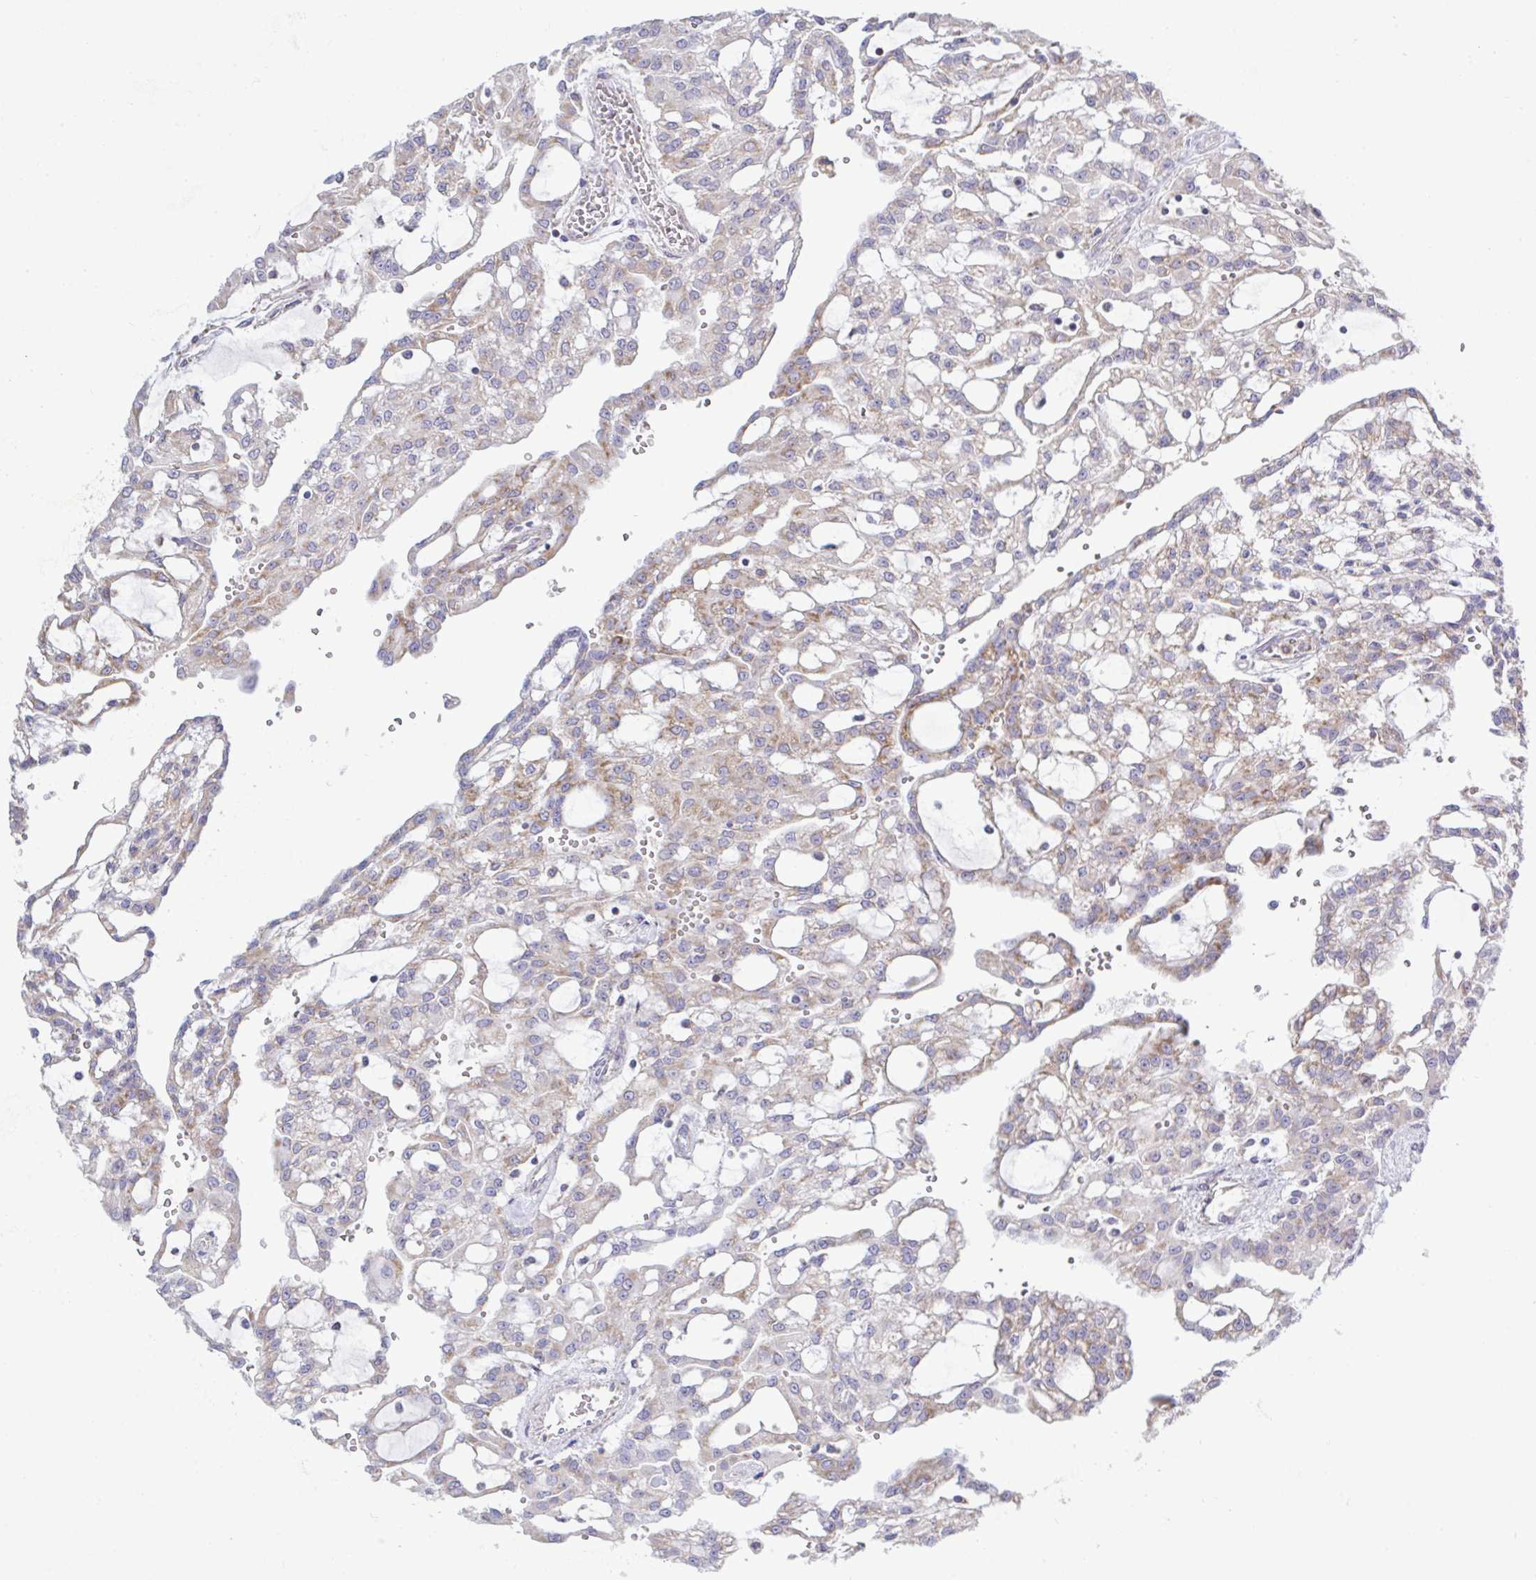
{"staining": {"intensity": "weak", "quantity": "25%-75%", "location": "cytoplasmic/membranous"}, "tissue": "renal cancer", "cell_type": "Tumor cells", "image_type": "cancer", "snomed": [{"axis": "morphology", "description": "Adenocarcinoma, NOS"}, {"axis": "topography", "description": "Kidney"}], "caption": "The image demonstrates staining of renal cancer (adenocarcinoma), revealing weak cytoplasmic/membranous protein positivity (brown color) within tumor cells. The protein of interest is stained brown, and the nuclei are stained in blue (DAB IHC with brightfield microscopy, high magnification).", "gene": "NDUFA7", "patient": {"sex": "male", "age": 63}}